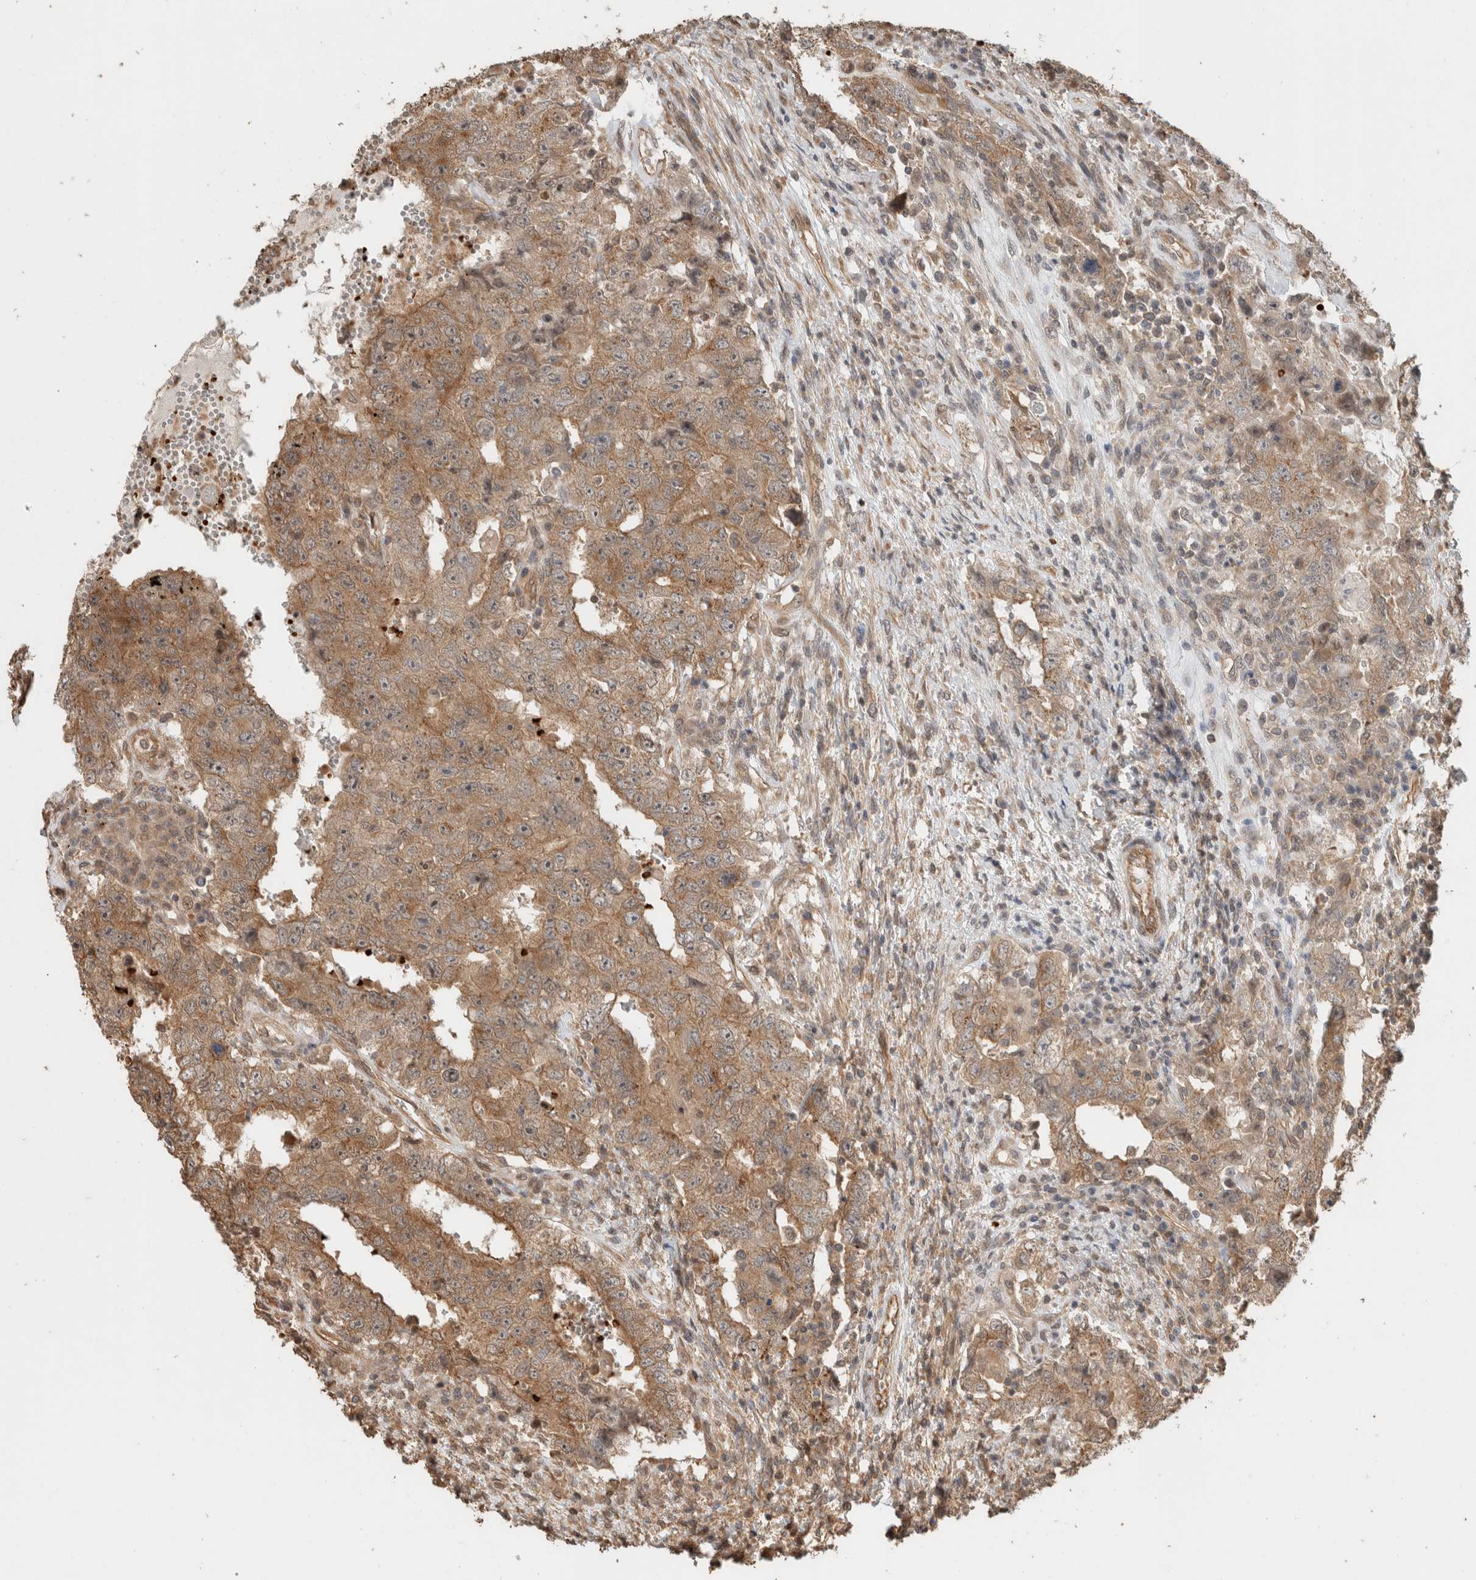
{"staining": {"intensity": "moderate", "quantity": ">75%", "location": "cytoplasmic/membranous"}, "tissue": "testis cancer", "cell_type": "Tumor cells", "image_type": "cancer", "snomed": [{"axis": "morphology", "description": "Carcinoma, Embryonal, NOS"}, {"axis": "topography", "description": "Testis"}], "caption": "Immunohistochemical staining of testis cancer (embryonal carcinoma) reveals moderate cytoplasmic/membranous protein staining in about >75% of tumor cells.", "gene": "OTUD6B", "patient": {"sex": "male", "age": 26}}